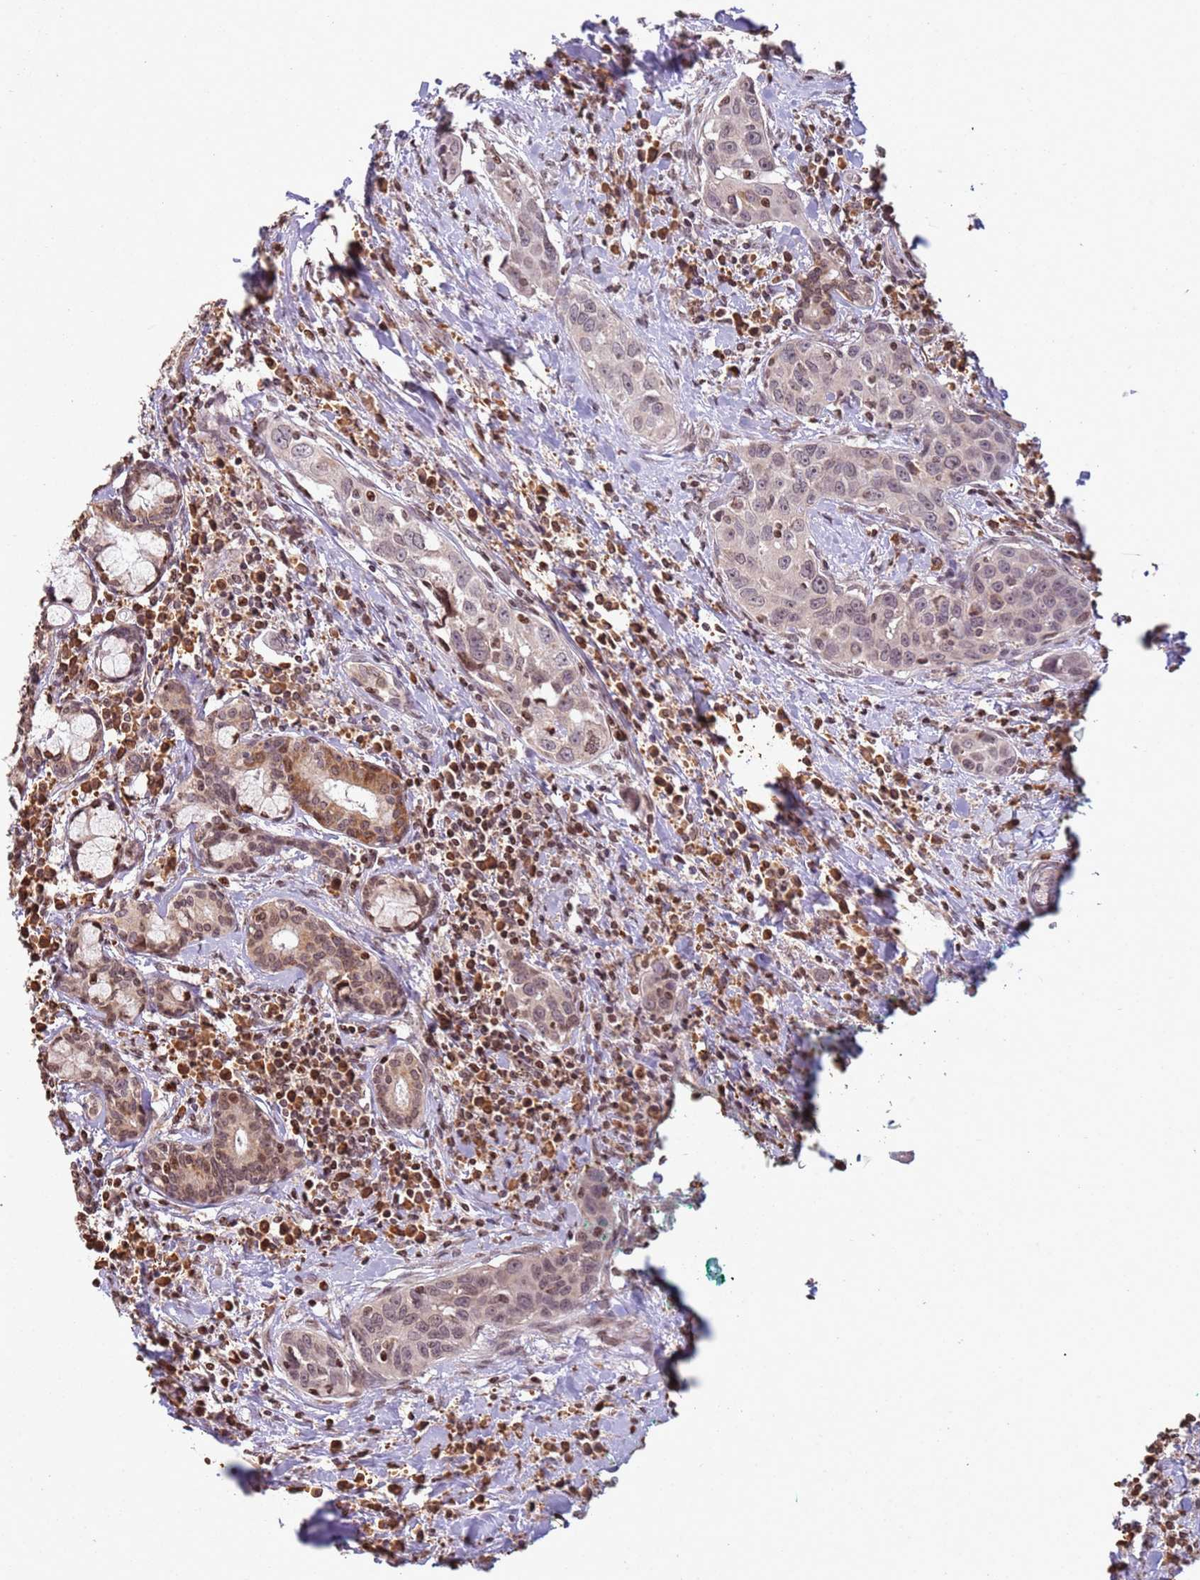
{"staining": {"intensity": "negative", "quantity": "none", "location": "none"}, "tissue": "head and neck cancer", "cell_type": "Tumor cells", "image_type": "cancer", "snomed": [{"axis": "morphology", "description": "Squamous cell carcinoma, NOS"}, {"axis": "topography", "description": "Oral tissue"}, {"axis": "topography", "description": "Head-Neck"}], "caption": "This is an immunohistochemistry image of human head and neck squamous cell carcinoma. There is no positivity in tumor cells.", "gene": "SCAF1", "patient": {"sex": "female", "age": 50}}